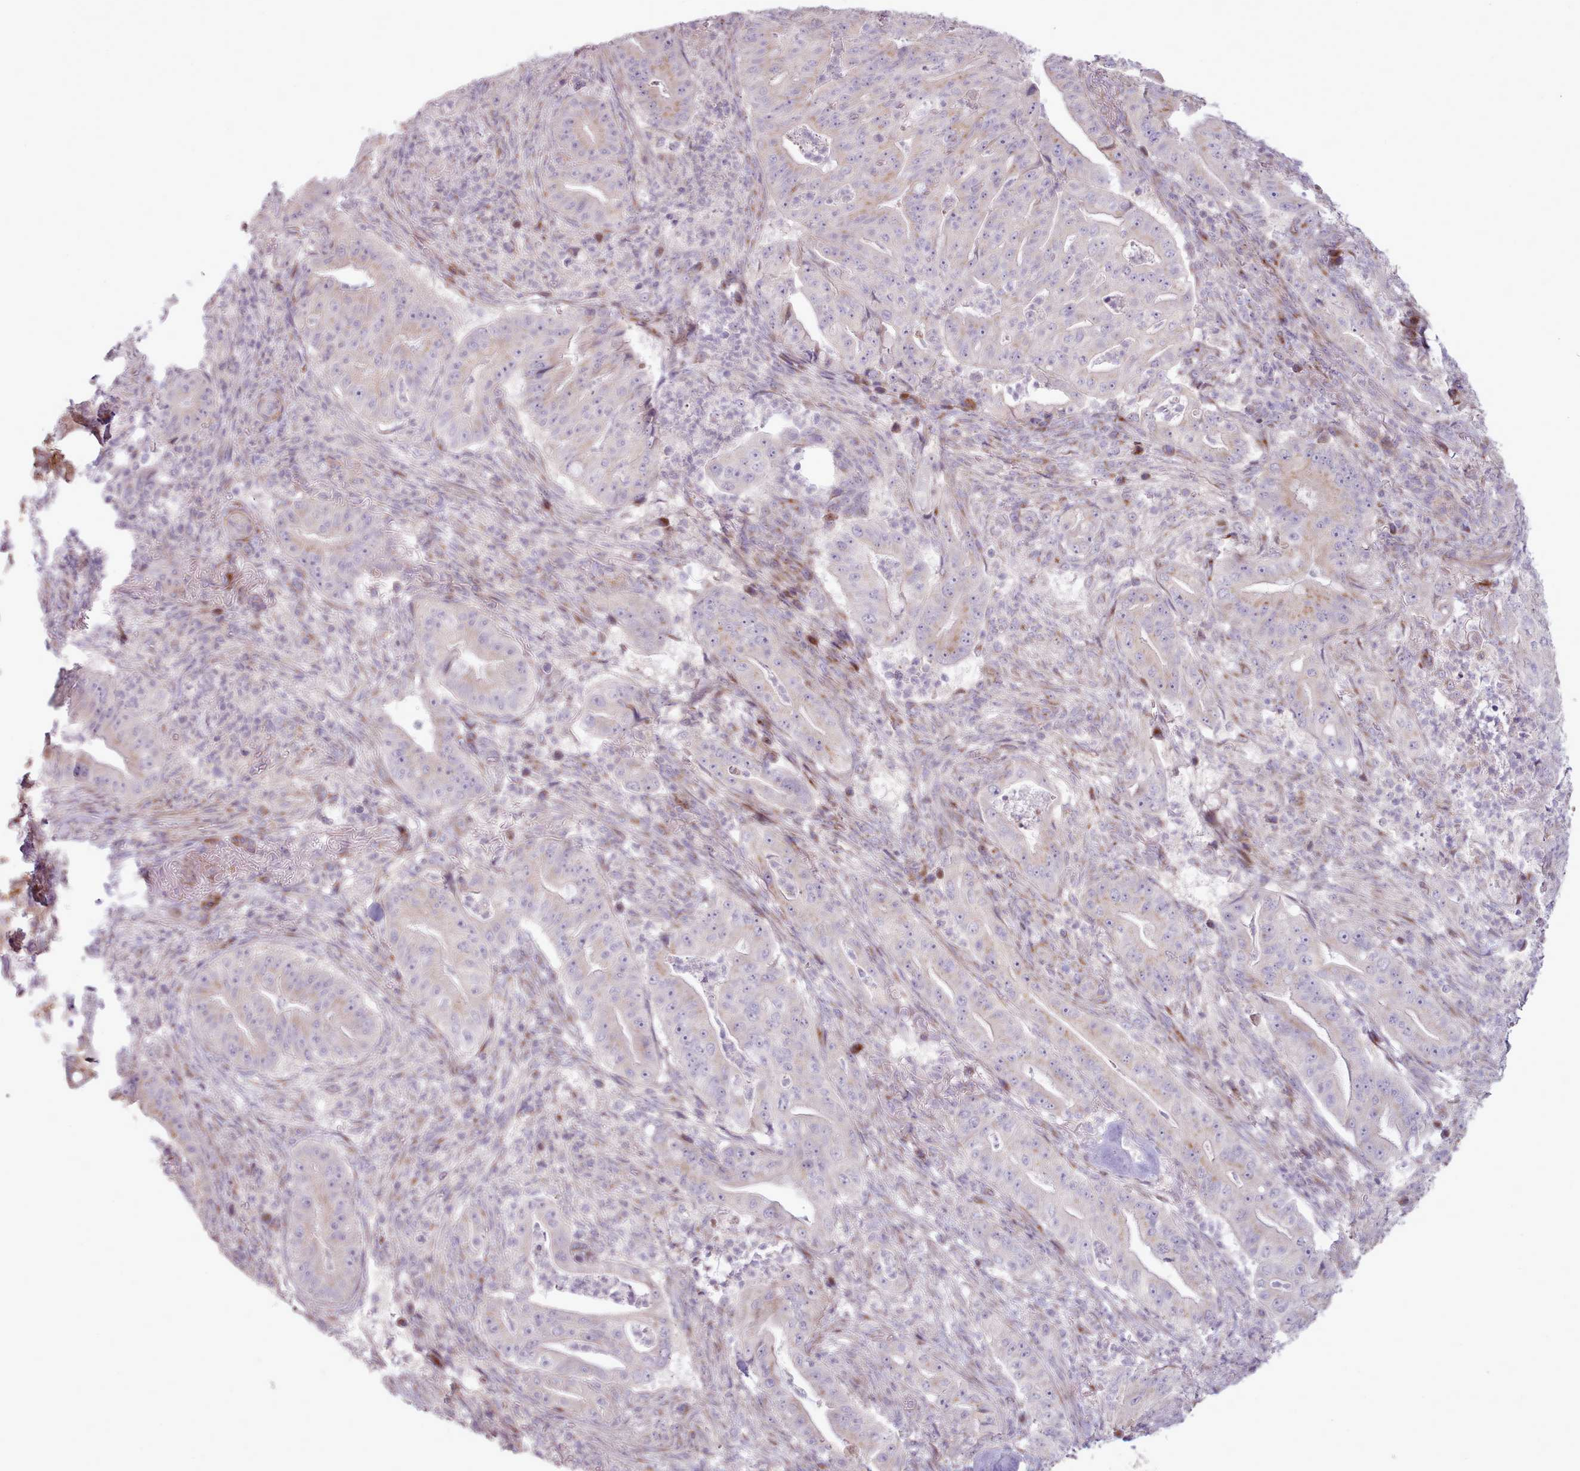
{"staining": {"intensity": "negative", "quantity": "none", "location": "none"}, "tissue": "pancreatic cancer", "cell_type": "Tumor cells", "image_type": "cancer", "snomed": [{"axis": "morphology", "description": "Adenocarcinoma, NOS"}, {"axis": "topography", "description": "Pancreas"}], "caption": "Pancreatic cancer (adenocarcinoma) was stained to show a protein in brown. There is no significant expression in tumor cells.", "gene": "PPP3R2", "patient": {"sex": "male", "age": 71}}